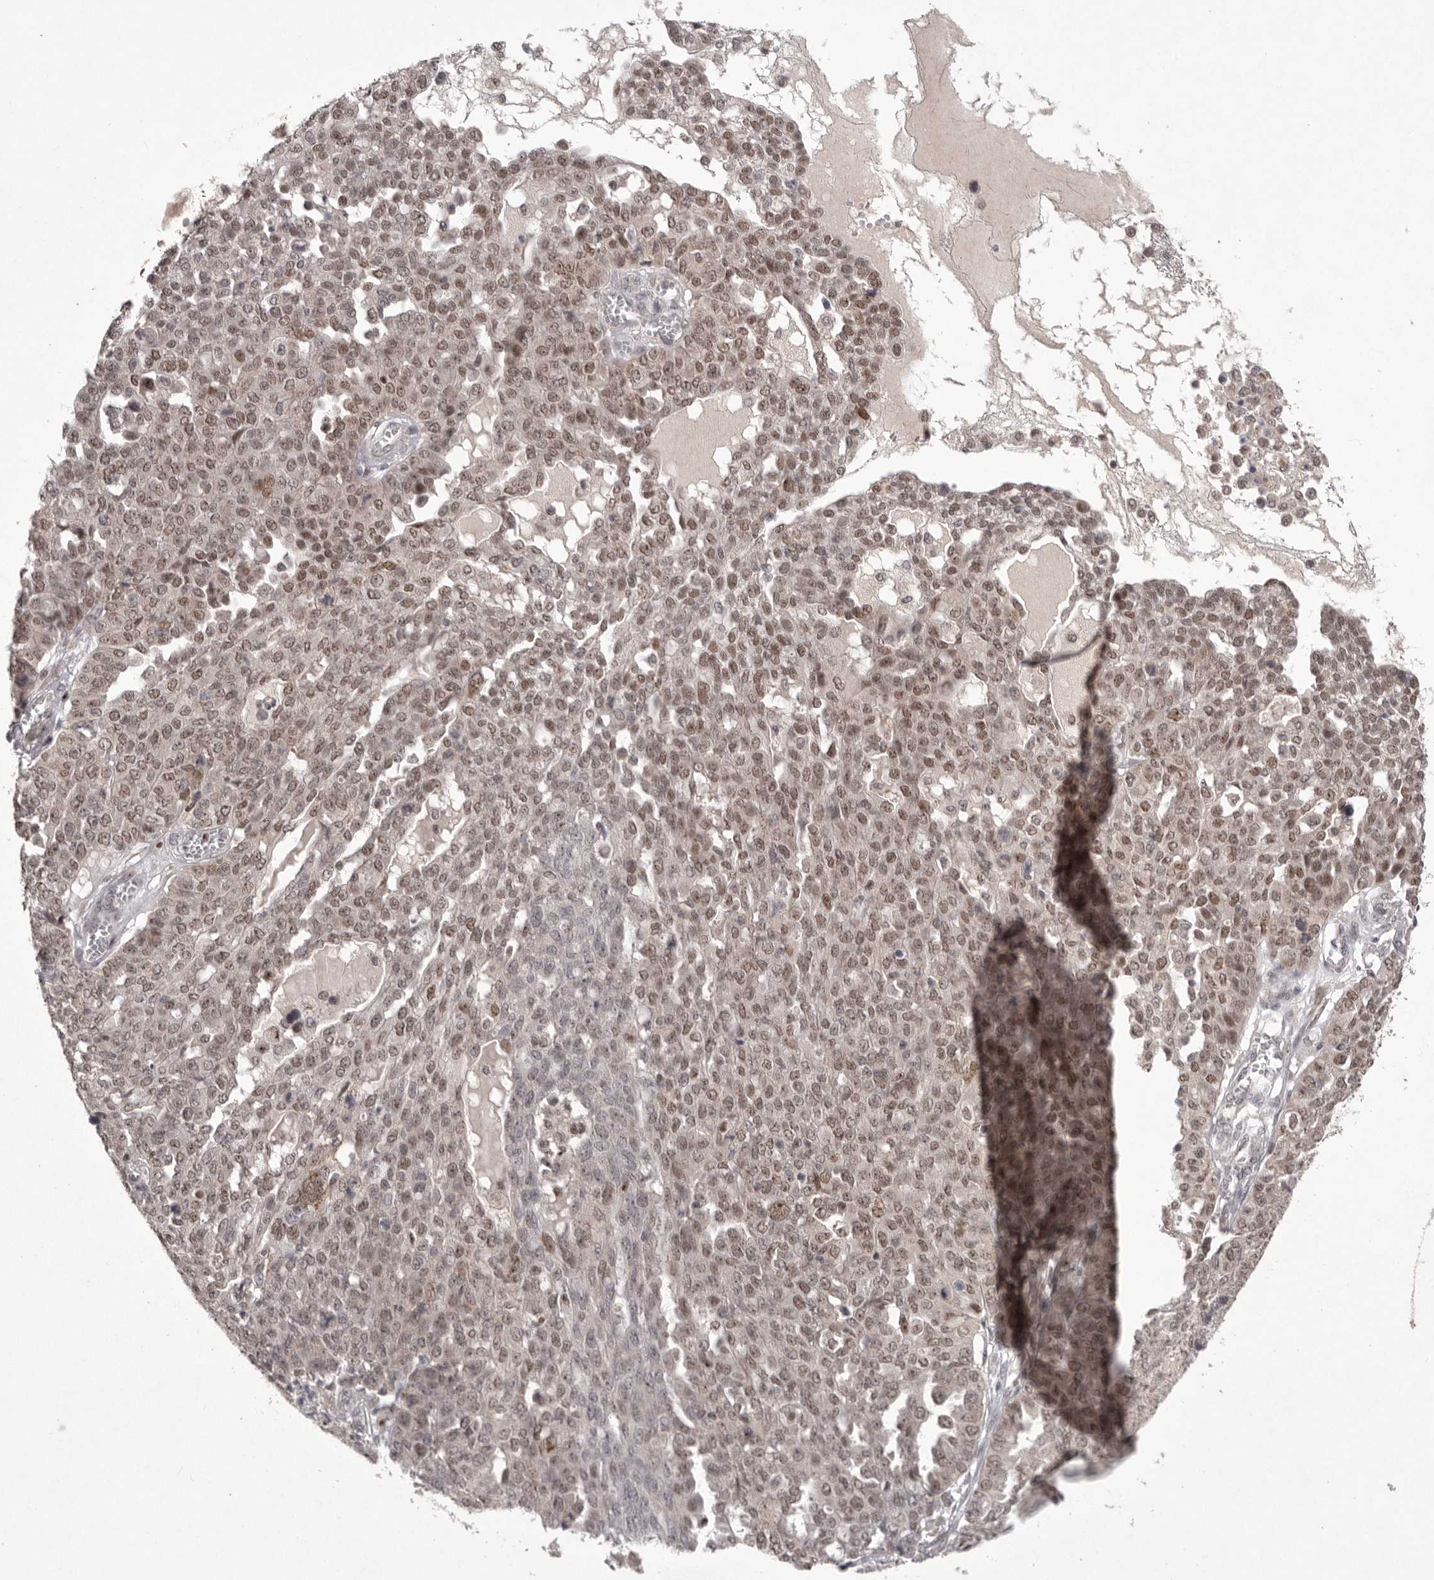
{"staining": {"intensity": "moderate", "quantity": ">75%", "location": "nuclear"}, "tissue": "ovarian cancer", "cell_type": "Tumor cells", "image_type": "cancer", "snomed": [{"axis": "morphology", "description": "Cystadenocarcinoma, serous, NOS"}, {"axis": "topography", "description": "Soft tissue"}, {"axis": "topography", "description": "Ovary"}], "caption": "DAB immunohistochemical staining of human ovarian serous cystadenocarcinoma demonstrates moderate nuclear protein staining in about >75% of tumor cells.", "gene": "HUS1", "patient": {"sex": "female", "age": 57}}